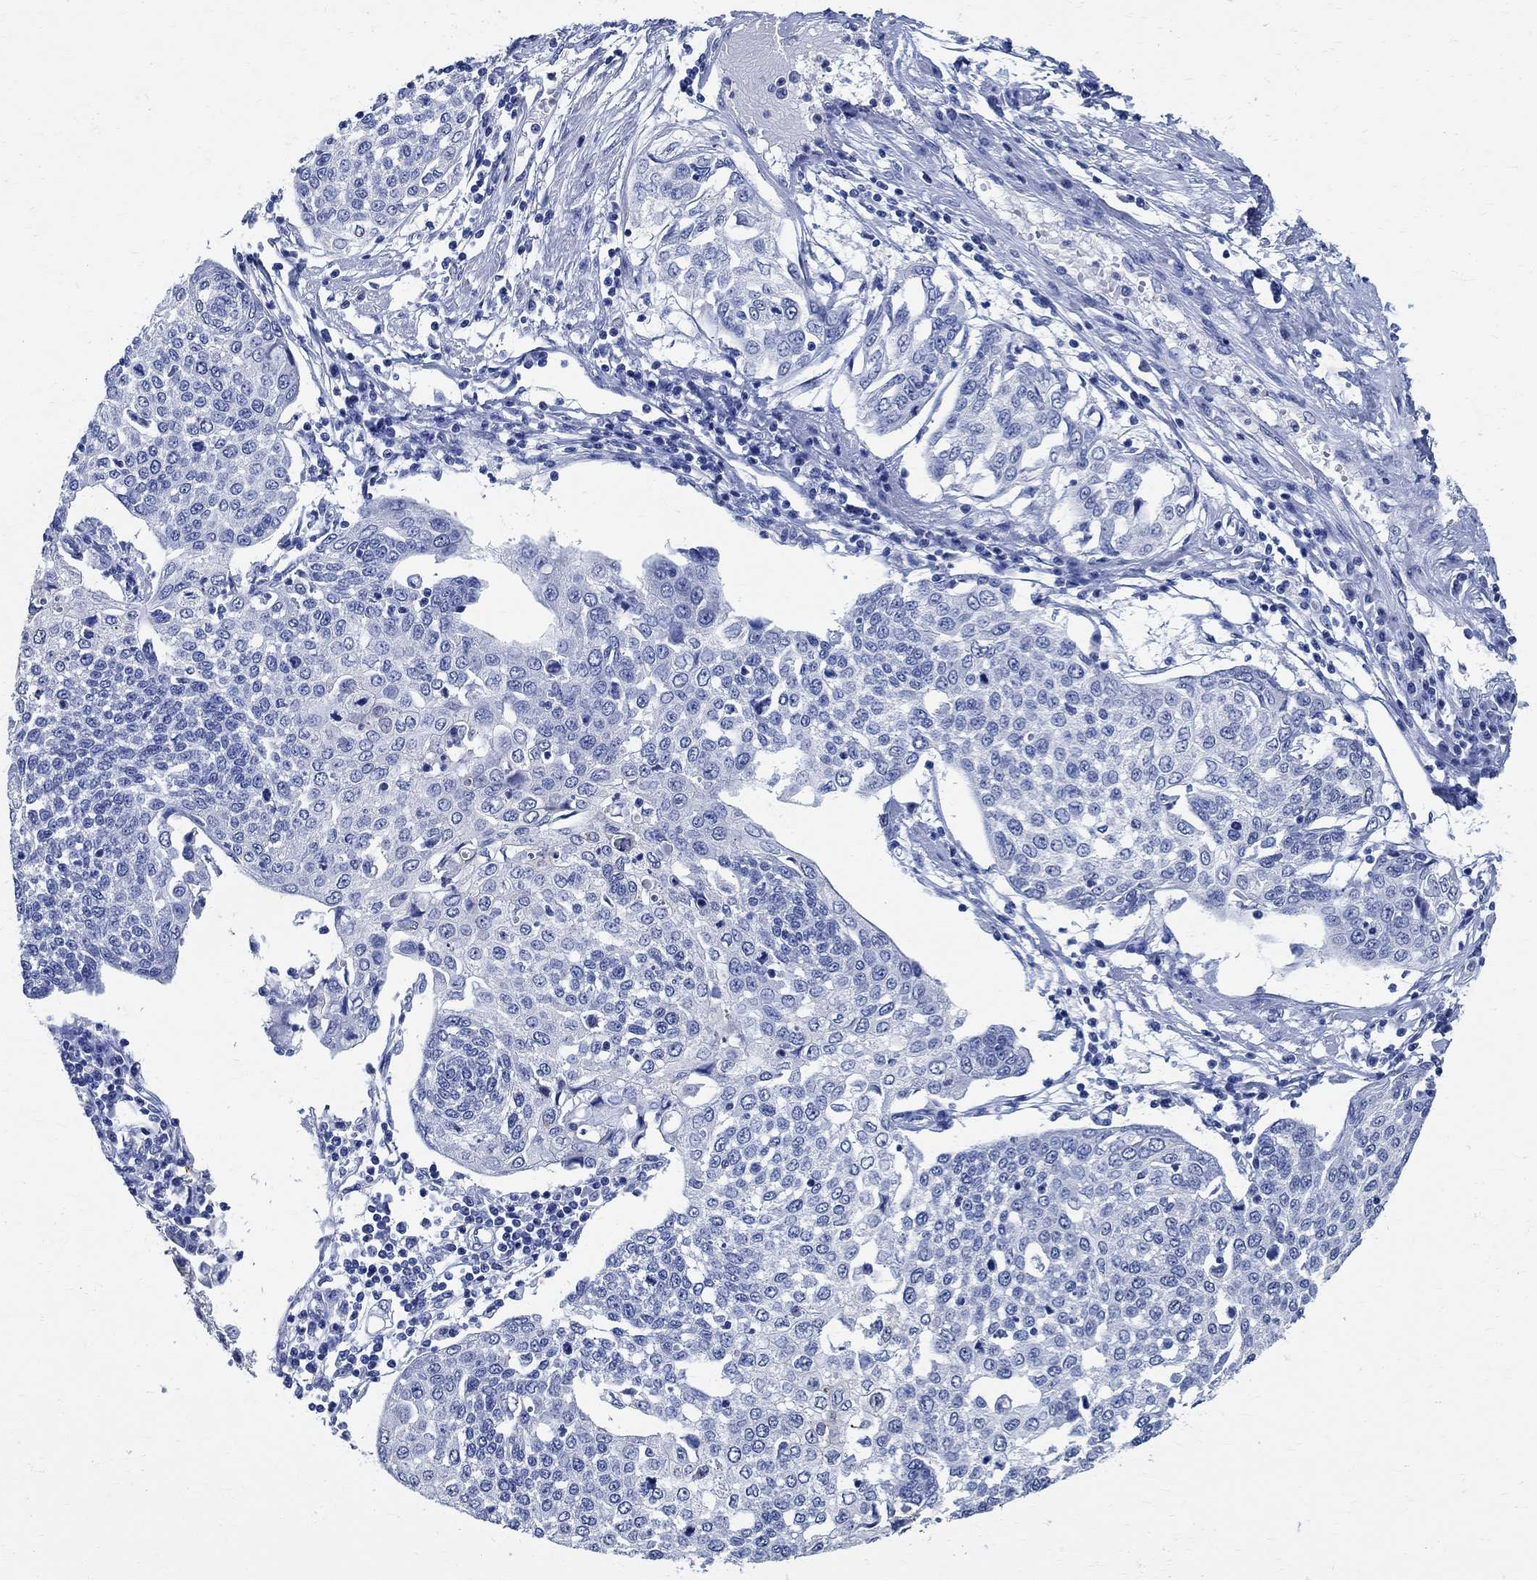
{"staining": {"intensity": "negative", "quantity": "none", "location": "none"}, "tissue": "cervical cancer", "cell_type": "Tumor cells", "image_type": "cancer", "snomed": [{"axis": "morphology", "description": "Squamous cell carcinoma, NOS"}, {"axis": "topography", "description": "Cervix"}], "caption": "A photomicrograph of cervical cancer stained for a protein reveals no brown staining in tumor cells.", "gene": "TMEM221", "patient": {"sex": "female", "age": 34}}